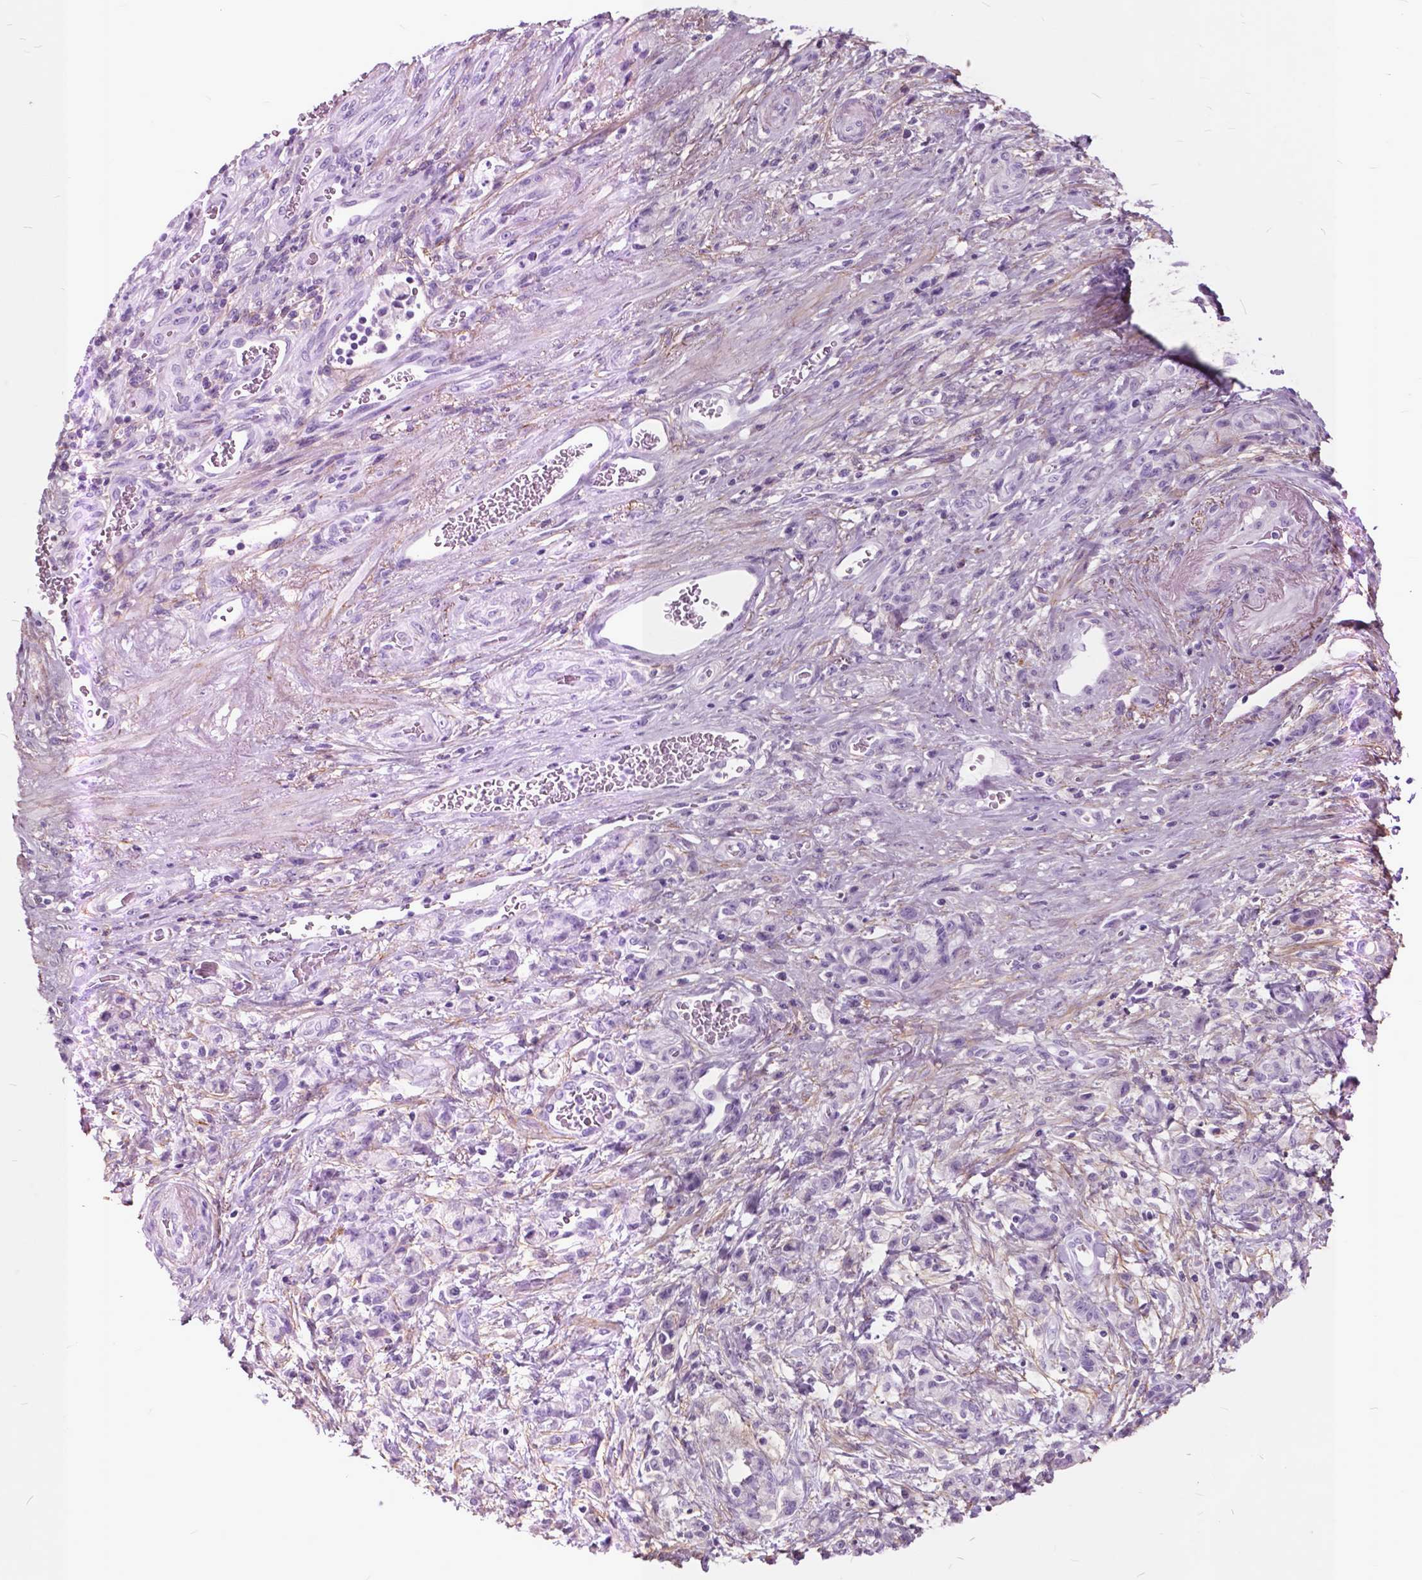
{"staining": {"intensity": "negative", "quantity": "none", "location": "none"}, "tissue": "stomach cancer", "cell_type": "Tumor cells", "image_type": "cancer", "snomed": [{"axis": "morphology", "description": "Adenocarcinoma, NOS"}, {"axis": "topography", "description": "Stomach"}], "caption": "This is an immunohistochemistry micrograph of stomach adenocarcinoma. There is no positivity in tumor cells.", "gene": "GDF9", "patient": {"sex": "male", "age": 77}}